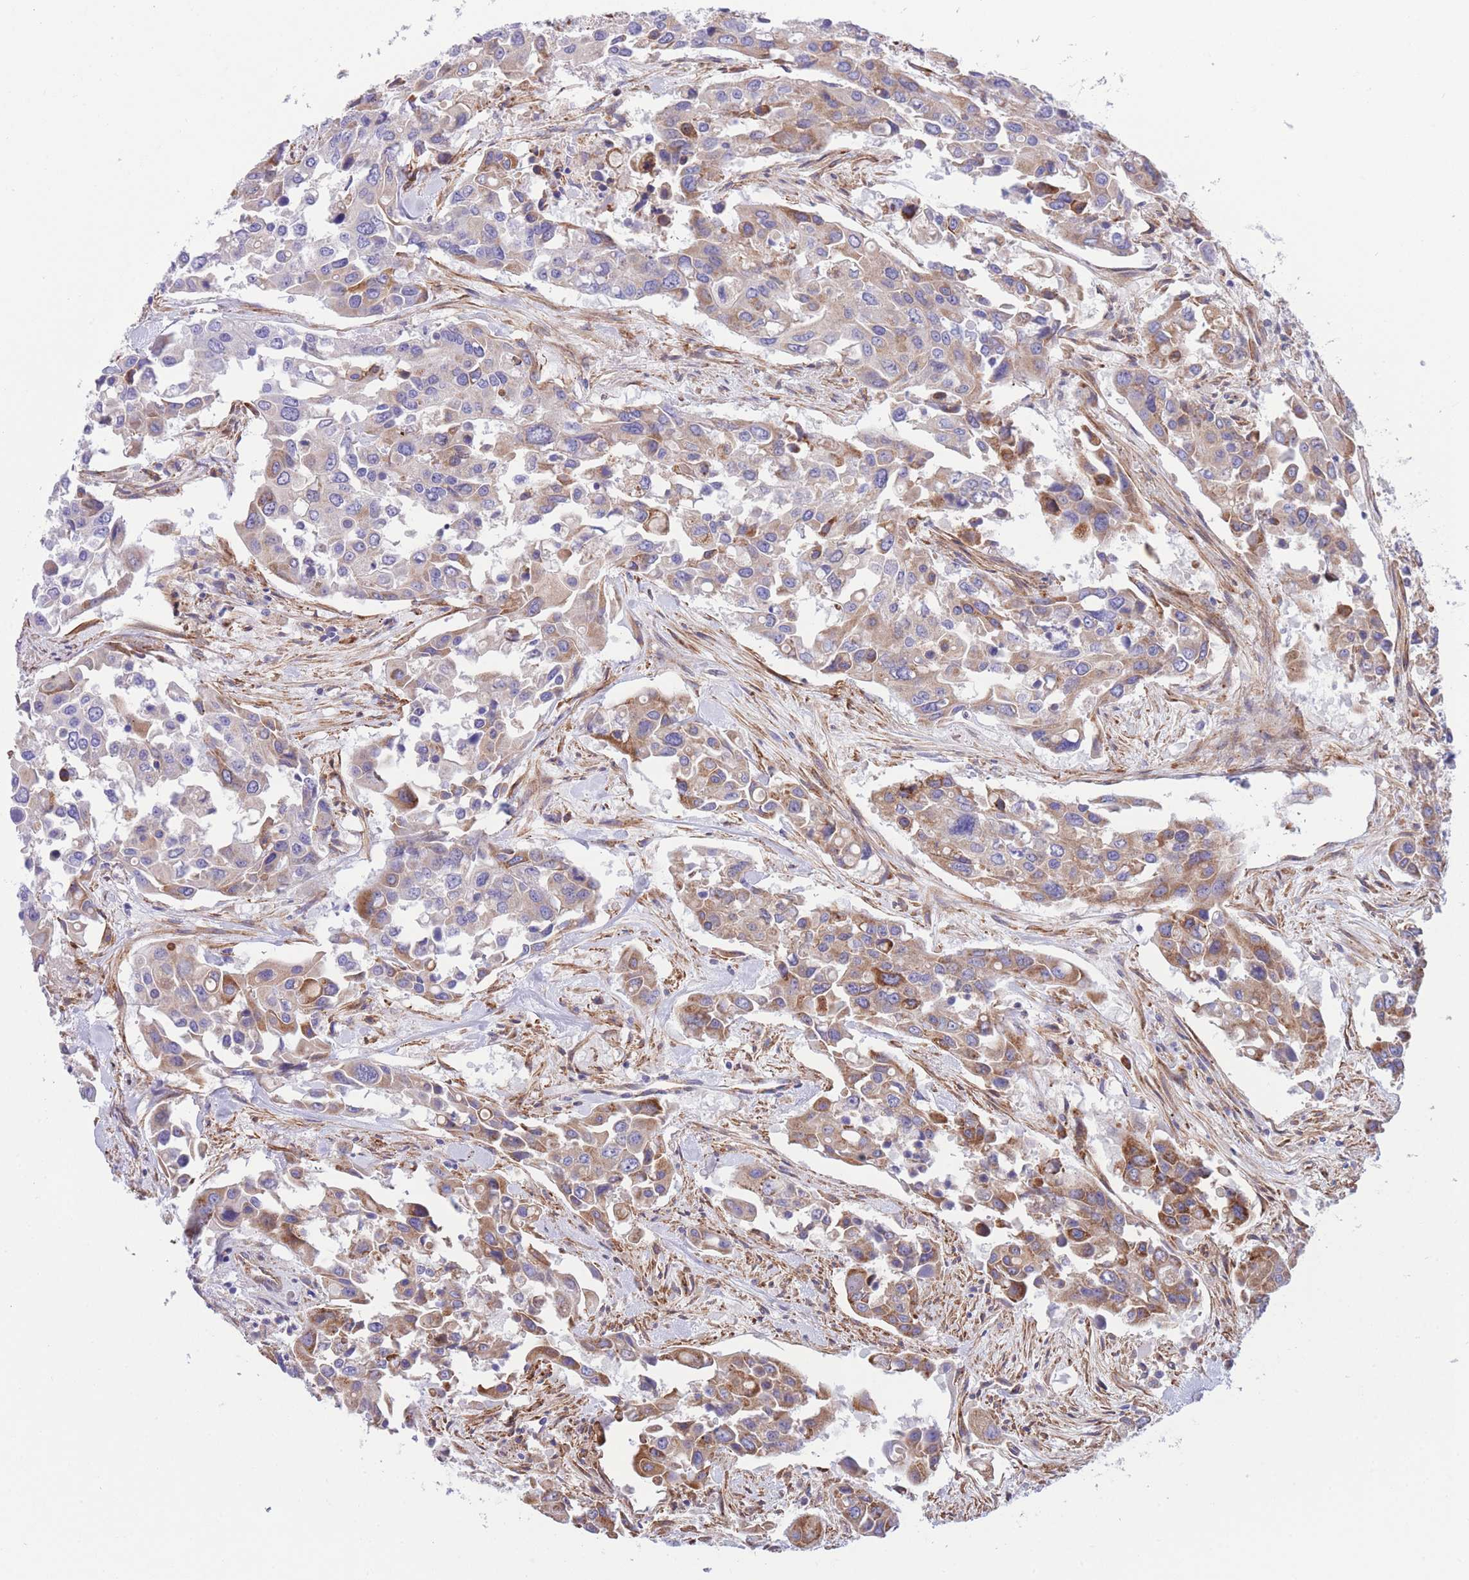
{"staining": {"intensity": "moderate", "quantity": "<25%", "location": "cytoplasmic/membranous"}, "tissue": "colorectal cancer", "cell_type": "Tumor cells", "image_type": "cancer", "snomed": [{"axis": "morphology", "description": "Adenocarcinoma, NOS"}, {"axis": "topography", "description": "Colon"}], "caption": "DAB (3,3'-diaminobenzidine) immunohistochemical staining of human colorectal cancer (adenocarcinoma) reveals moderate cytoplasmic/membranous protein positivity in about <25% of tumor cells.", "gene": "DET1", "patient": {"sex": "male", "age": 77}}